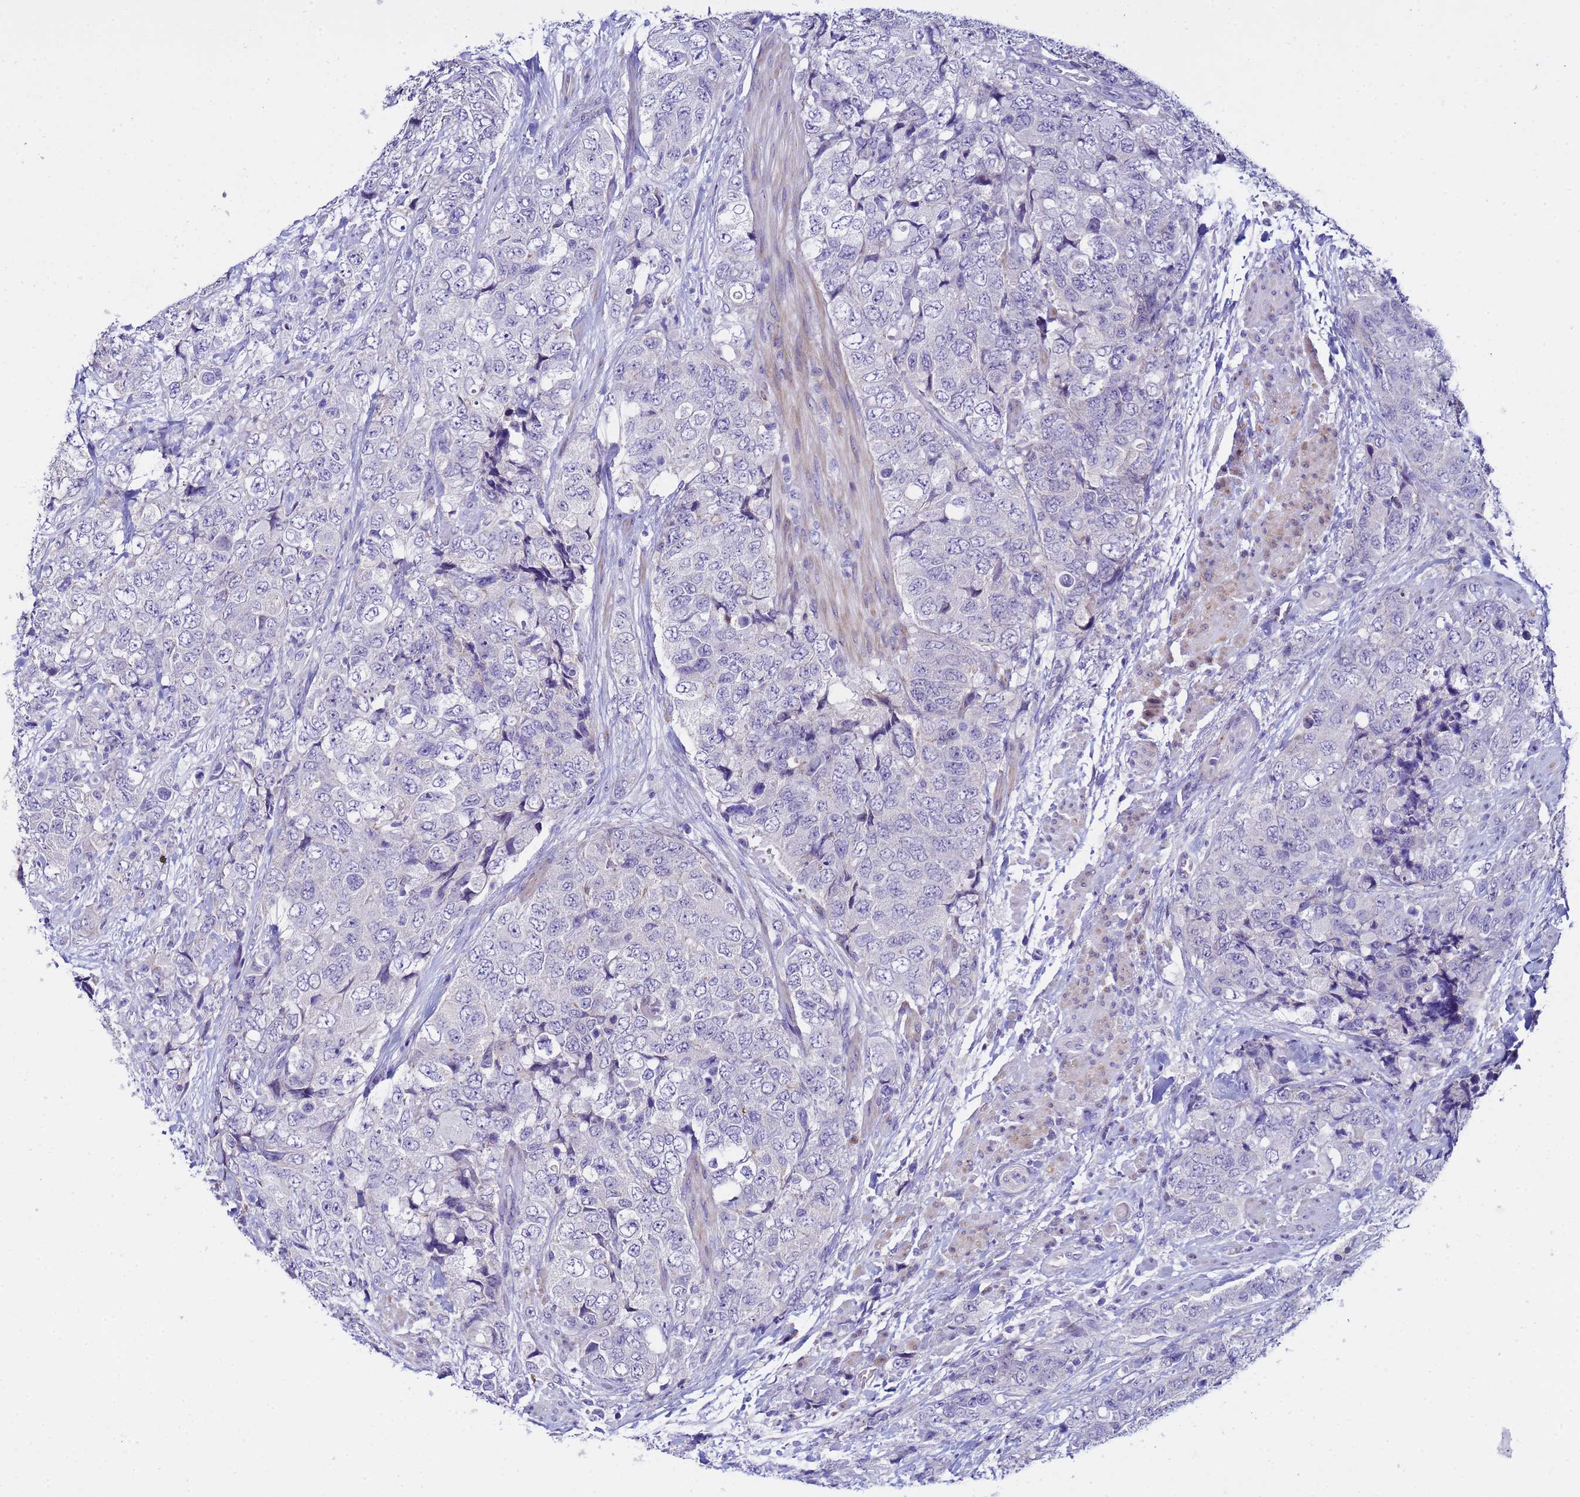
{"staining": {"intensity": "negative", "quantity": "none", "location": "none"}, "tissue": "urothelial cancer", "cell_type": "Tumor cells", "image_type": "cancer", "snomed": [{"axis": "morphology", "description": "Urothelial carcinoma, High grade"}, {"axis": "topography", "description": "Urinary bladder"}], "caption": "Urothelial cancer stained for a protein using immunohistochemistry (IHC) reveals no positivity tumor cells.", "gene": "IGSF11", "patient": {"sex": "female", "age": 78}}